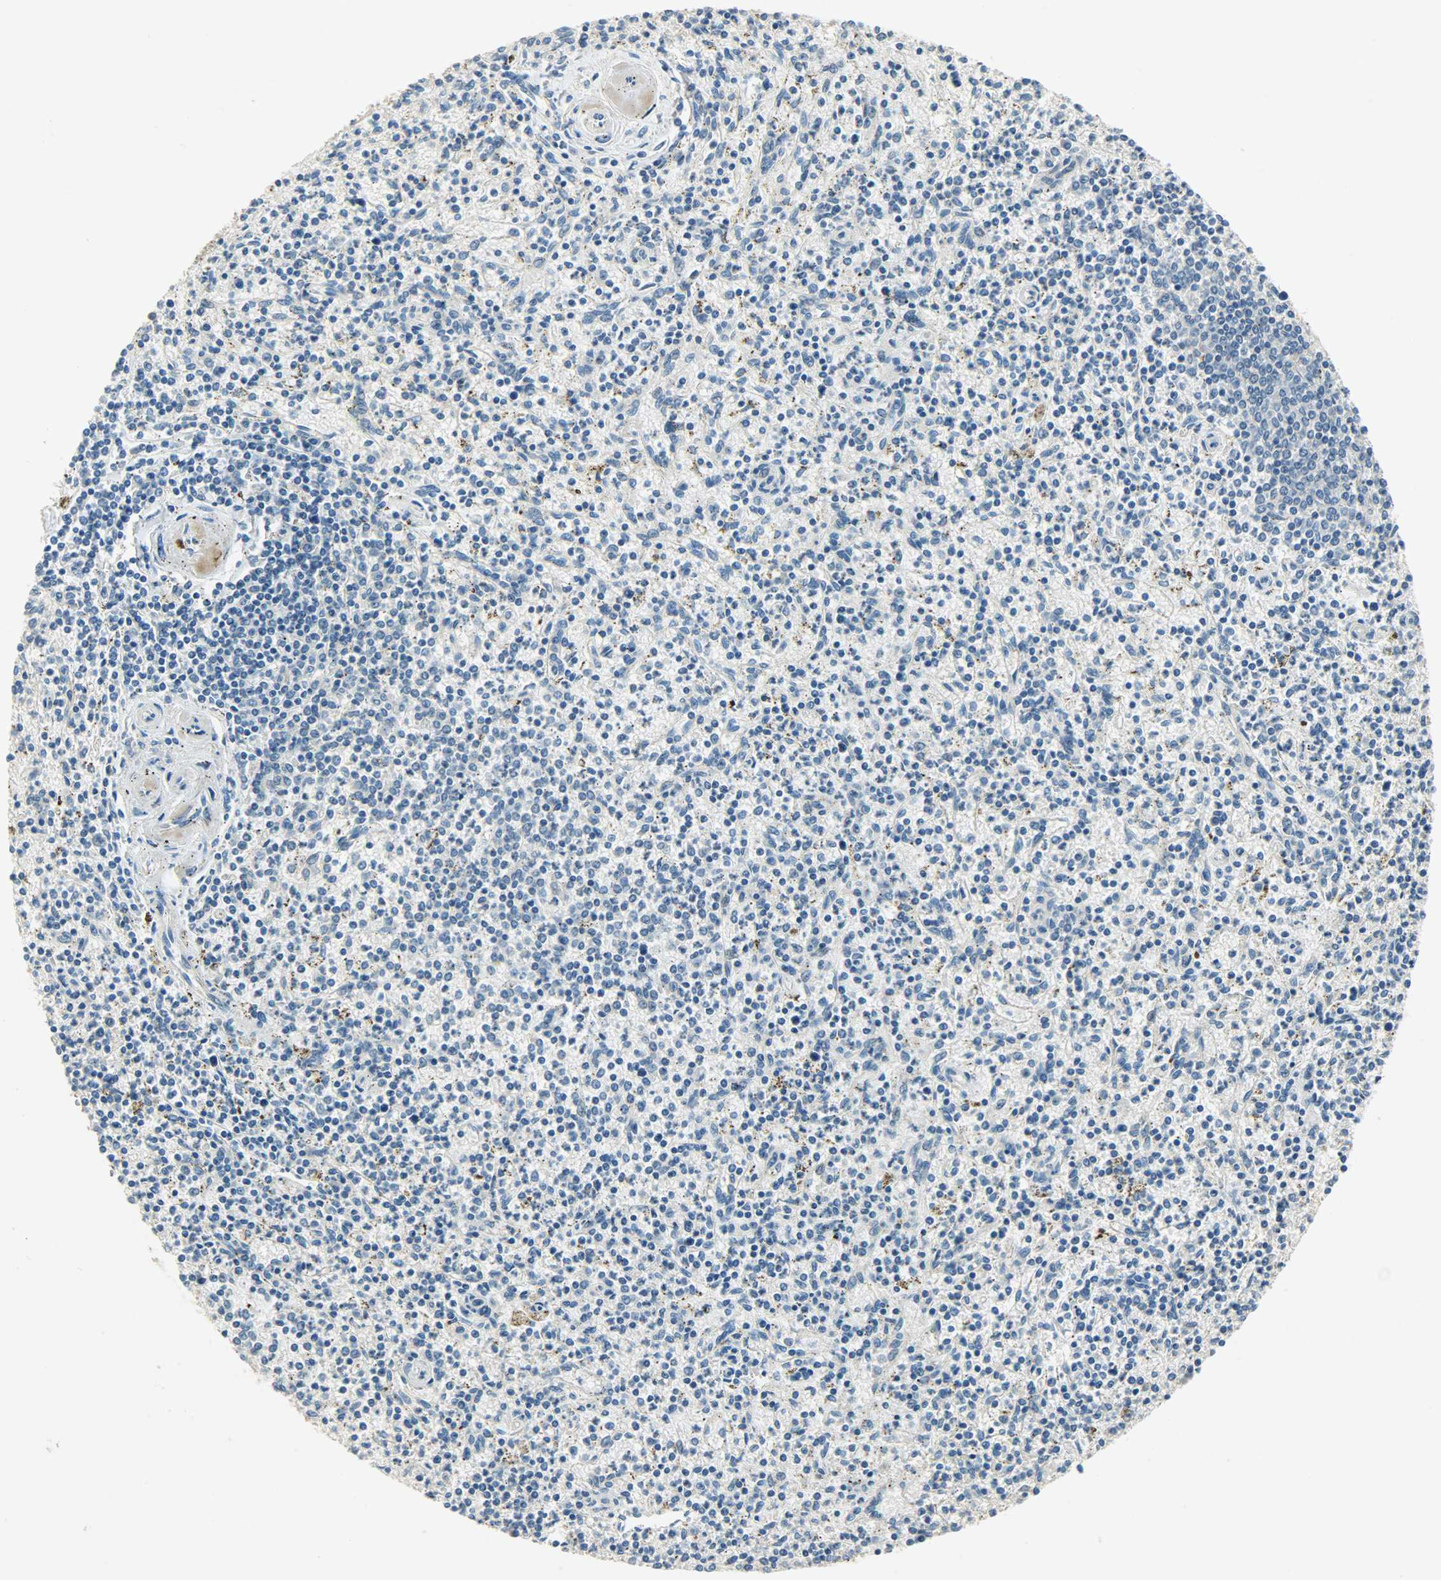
{"staining": {"intensity": "weak", "quantity": "25%-75%", "location": "cytoplasmic/membranous"}, "tissue": "spleen", "cell_type": "Cells in red pulp", "image_type": "normal", "snomed": [{"axis": "morphology", "description": "Normal tissue, NOS"}, {"axis": "topography", "description": "Spleen"}], "caption": "Immunohistochemical staining of benign spleen shows low levels of weak cytoplasmic/membranous staining in approximately 25%-75% of cells in red pulp. The staining was performed using DAB, with brown indicating positive protein expression. Nuclei are stained blue with hematoxylin.", "gene": "DSG2", "patient": {"sex": "male", "age": 72}}